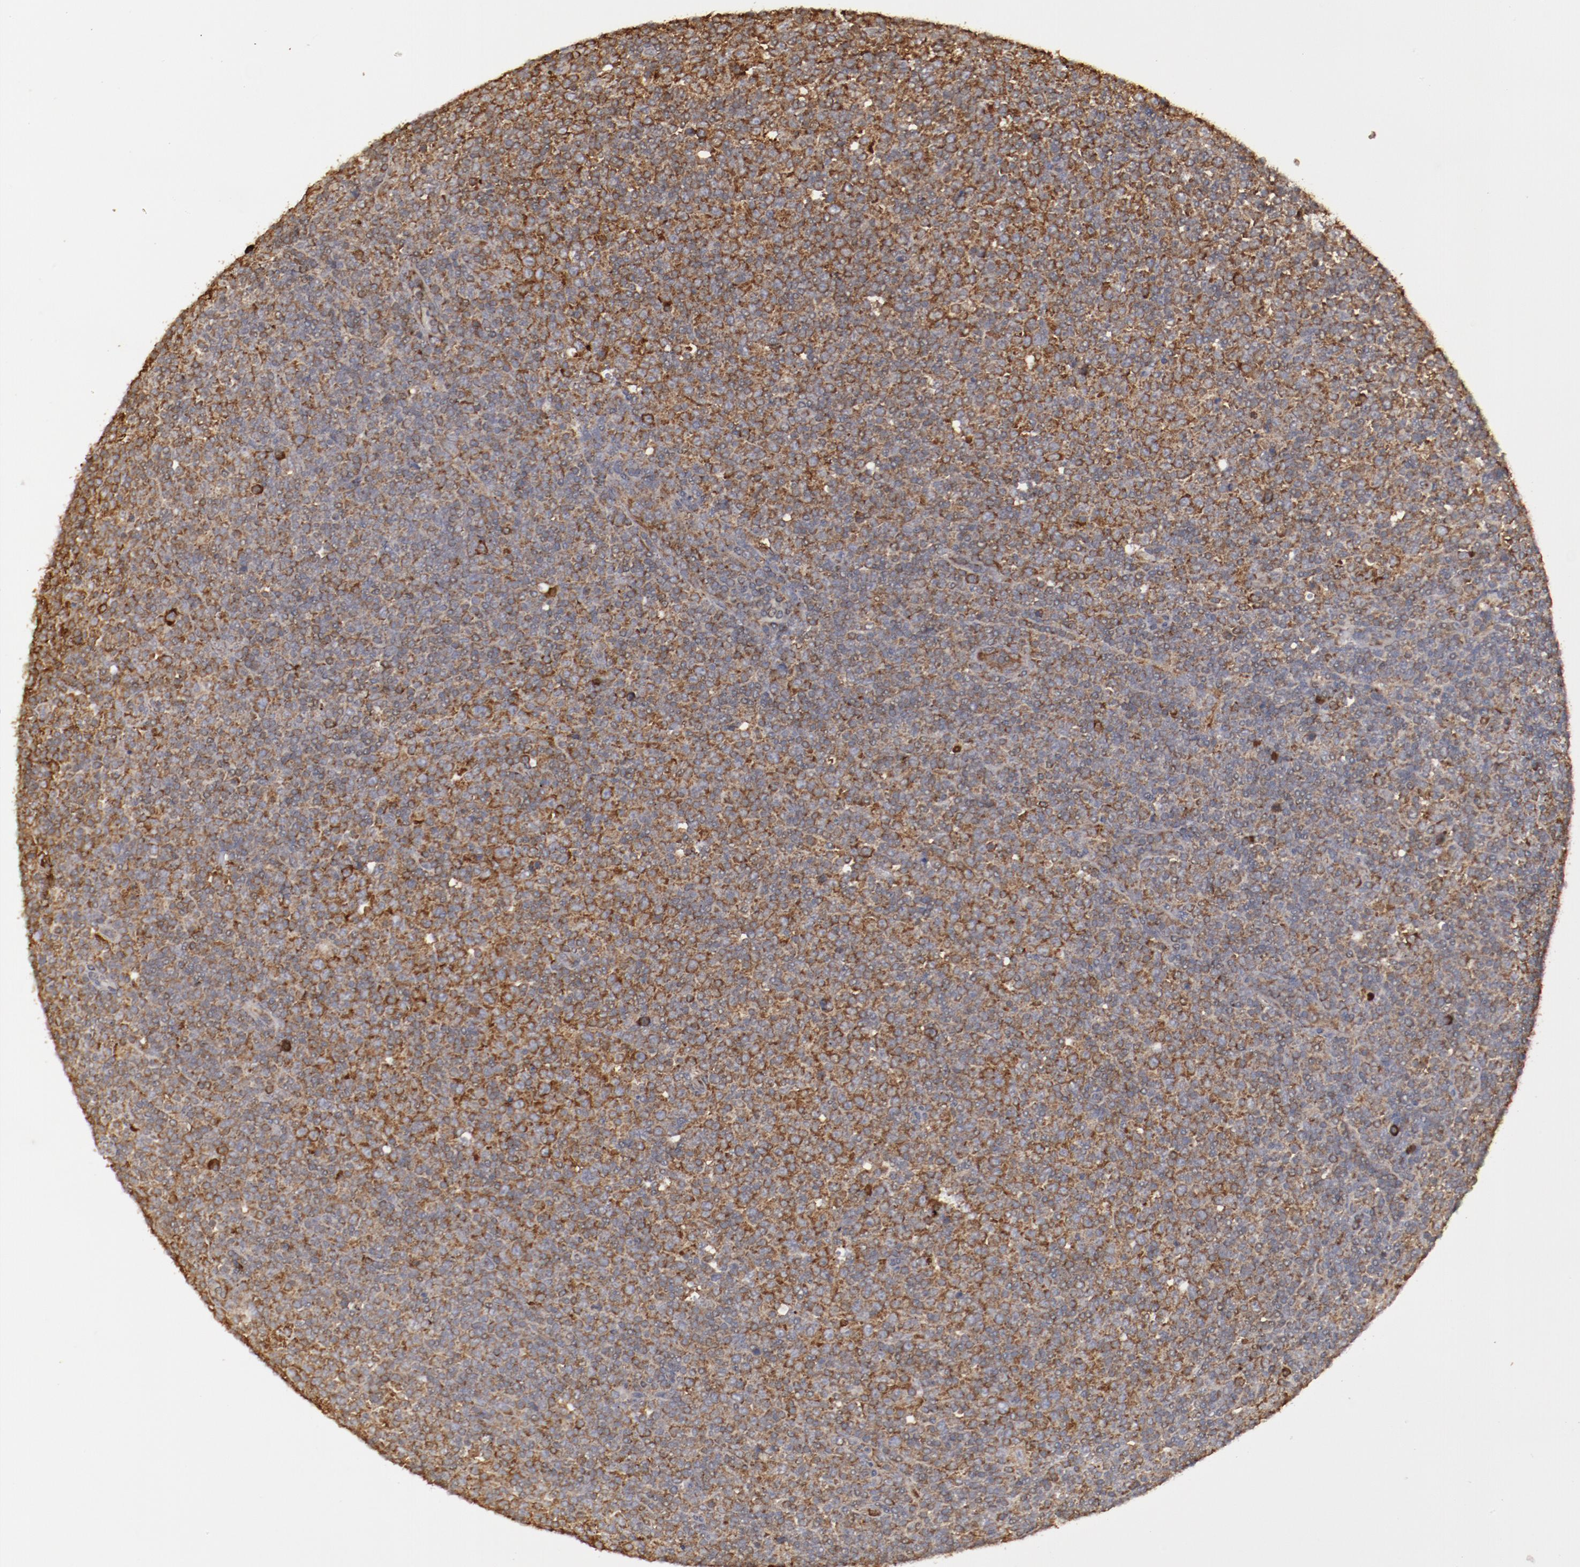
{"staining": {"intensity": "strong", "quantity": ">75%", "location": "cytoplasmic/membranous"}, "tissue": "lymphoma", "cell_type": "Tumor cells", "image_type": "cancer", "snomed": [{"axis": "morphology", "description": "Malignant lymphoma, non-Hodgkin's type, Low grade"}, {"axis": "topography", "description": "Lymph node"}], "caption": "Immunohistochemistry of lymphoma displays high levels of strong cytoplasmic/membranous staining in approximately >75% of tumor cells. Using DAB (3,3'-diaminobenzidine) (brown) and hematoxylin (blue) stains, captured at high magnification using brightfield microscopy.", "gene": "RPS4Y1", "patient": {"sex": "male", "age": 70}}